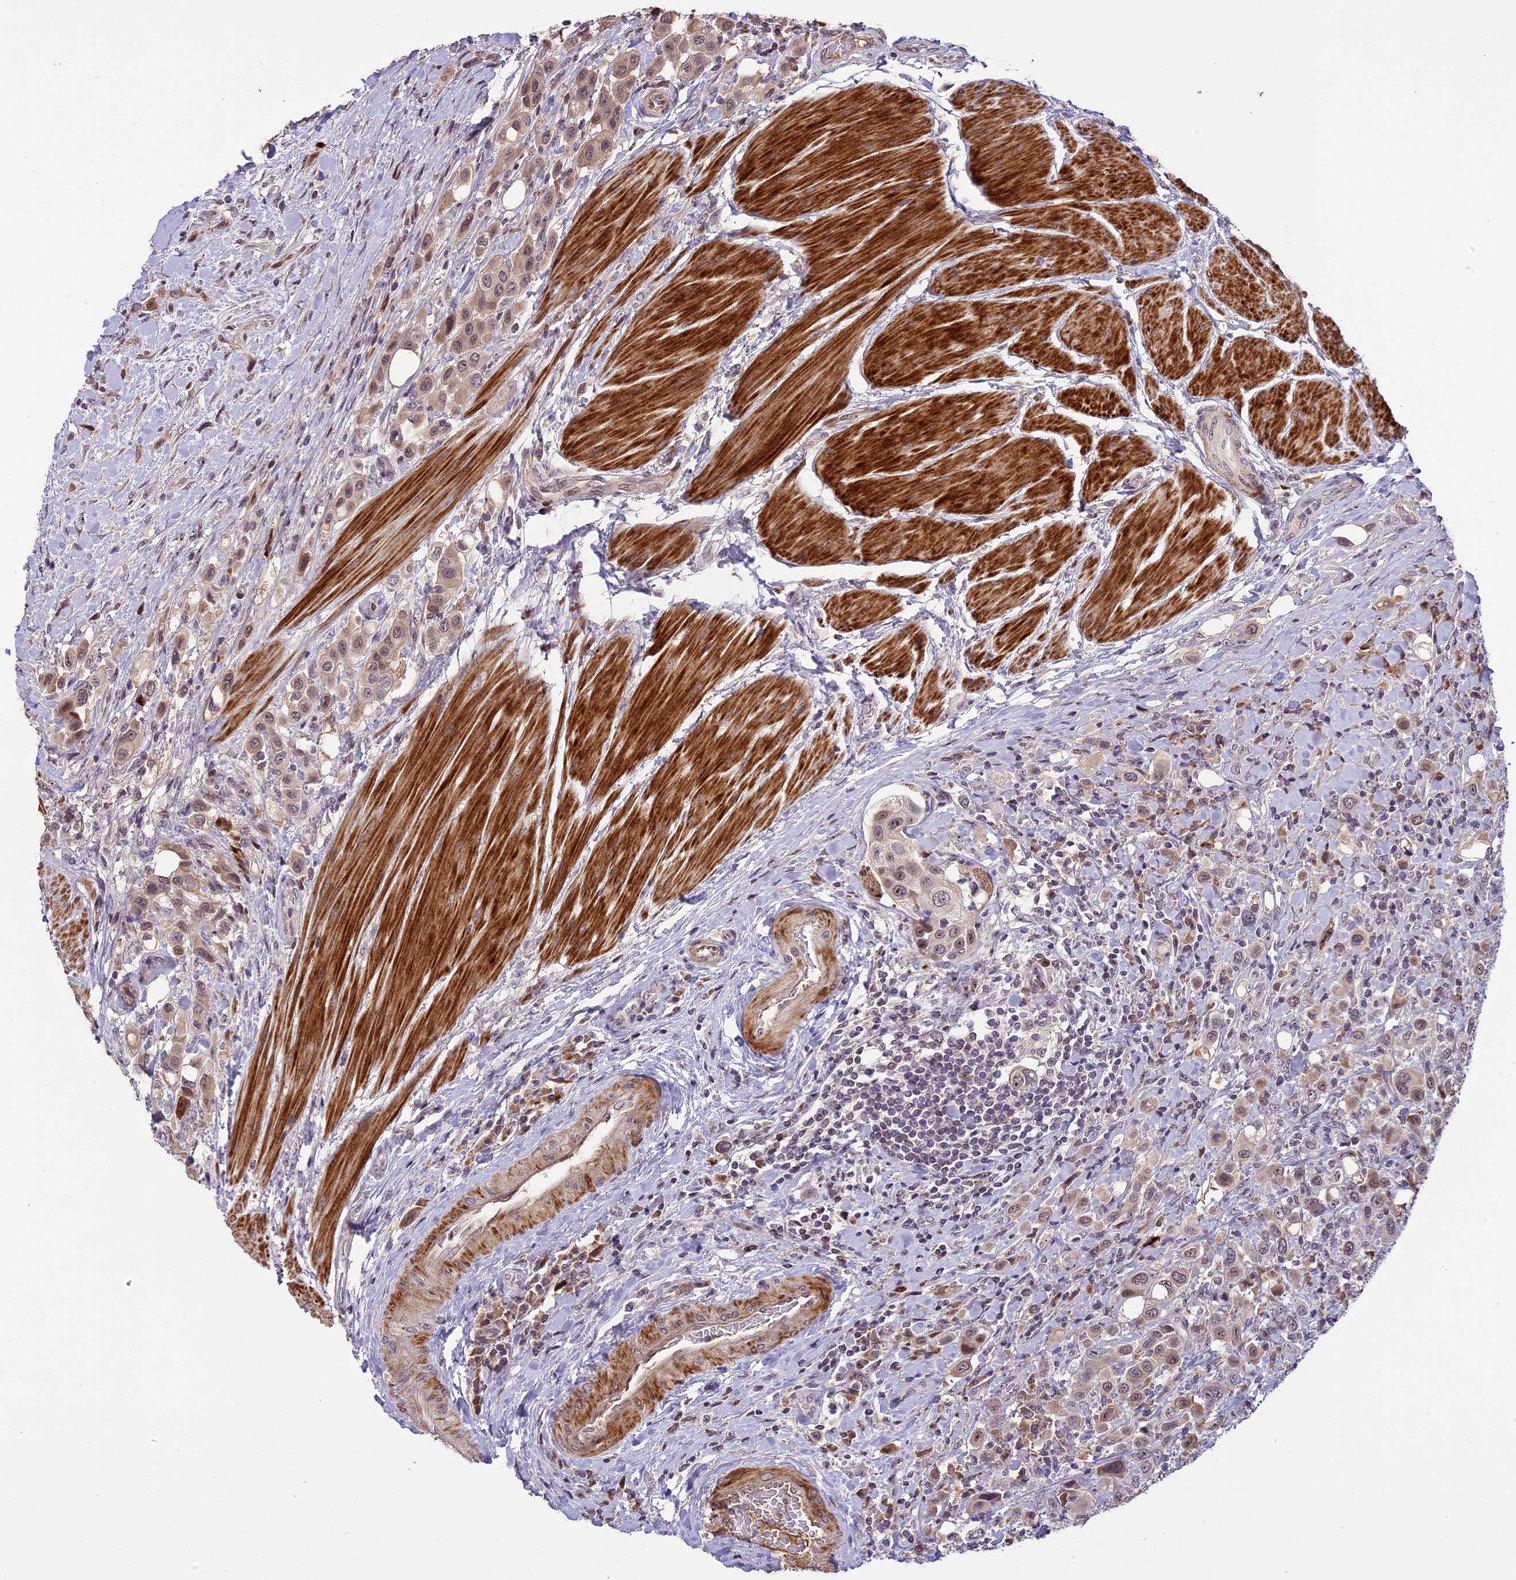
{"staining": {"intensity": "weak", "quantity": ">75%", "location": "cytoplasmic/membranous,nuclear"}, "tissue": "urothelial cancer", "cell_type": "Tumor cells", "image_type": "cancer", "snomed": [{"axis": "morphology", "description": "Urothelial carcinoma, High grade"}, {"axis": "topography", "description": "Urinary bladder"}], "caption": "The immunohistochemical stain labels weak cytoplasmic/membranous and nuclear expression in tumor cells of urothelial cancer tissue. (DAB = brown stain, brightfield microscopy at high magnification).", "gene": "ENHO", "patient": {"sex": "male", "age": 50}}